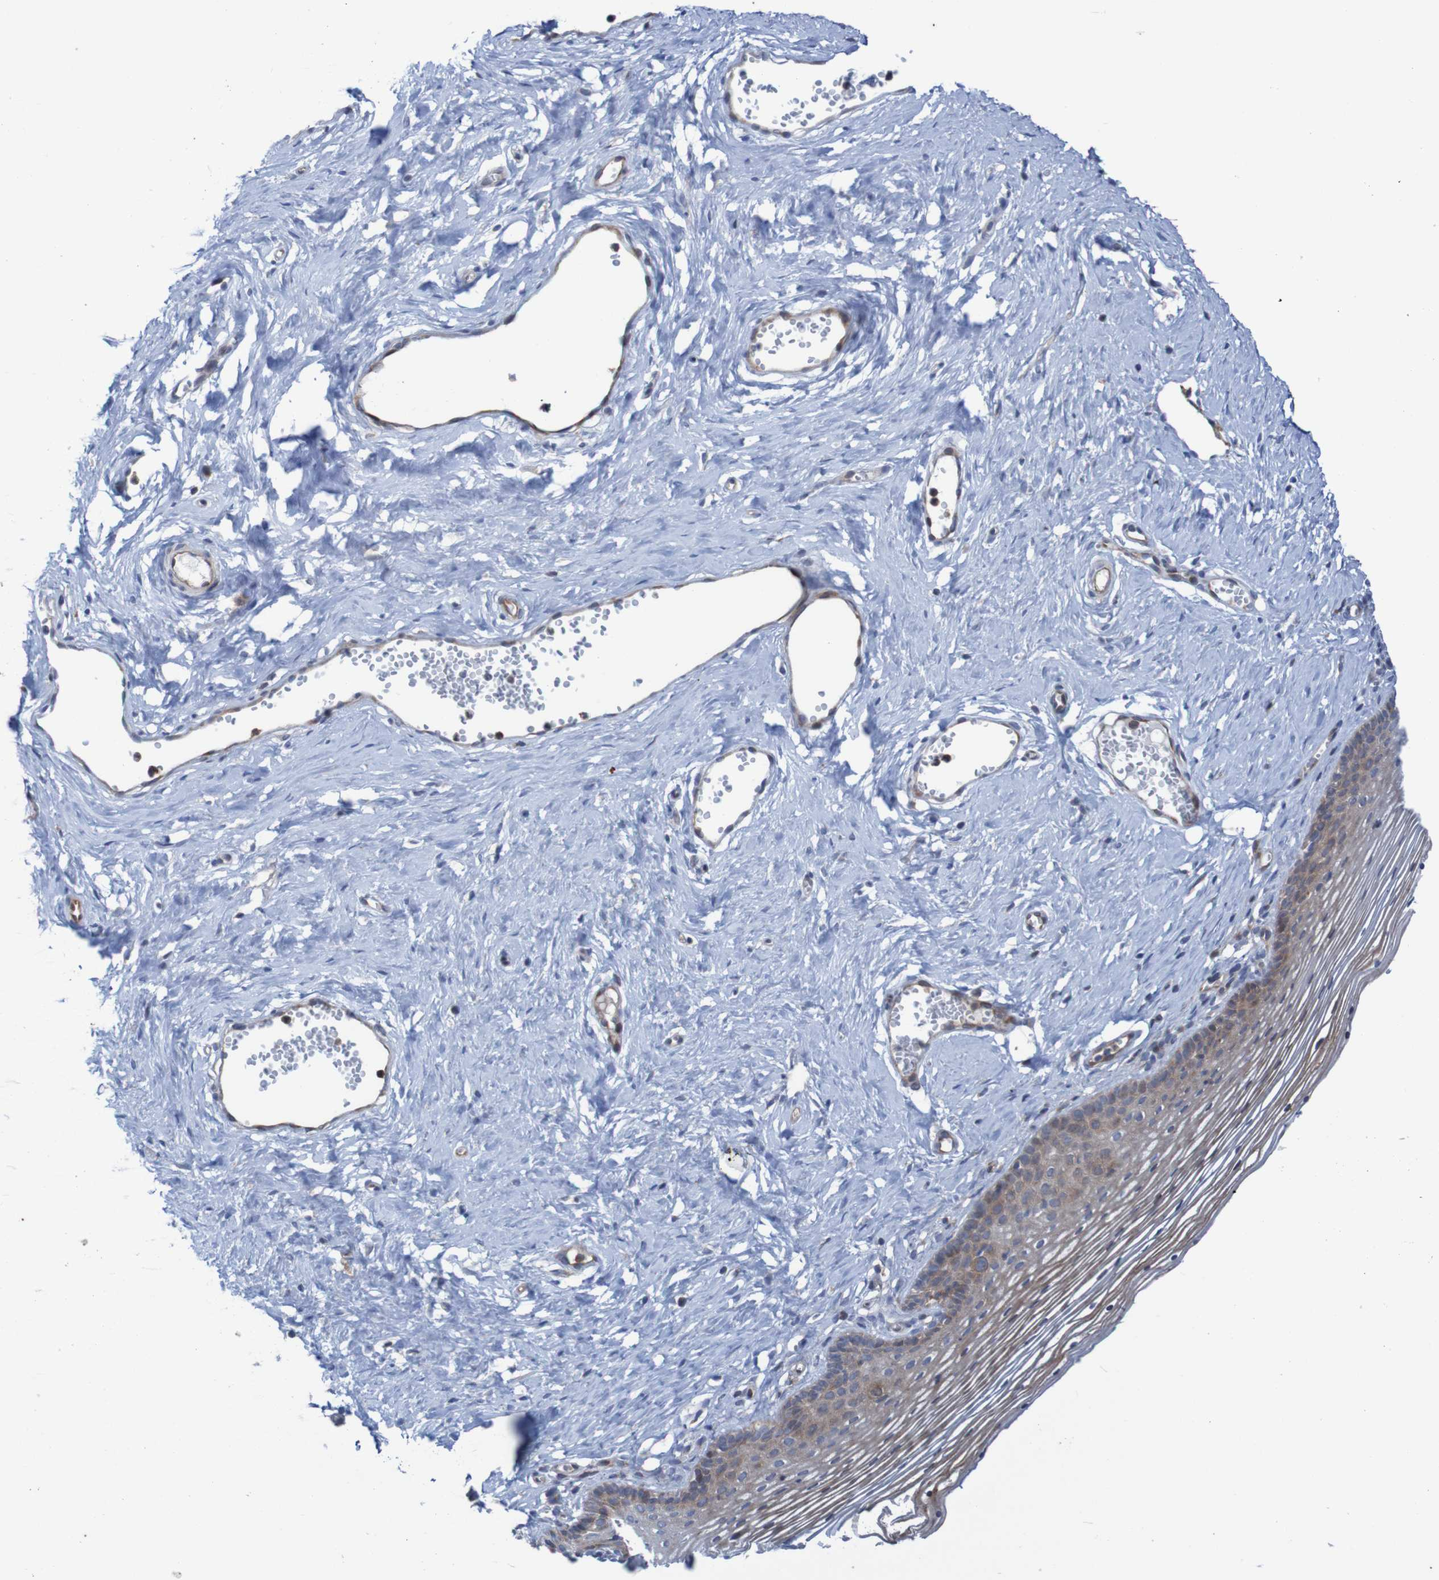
{"staining": {"intensity": "moderate", "quantity": ">75%", "location": "cytoplasmic/membranous"}, "tissue": "vagina", "cell_type": "Squamous epithelial cells", "image_type": "normal", "snomed": [{"axis": "morphology", "description": "Normal tissue, NOS"}, {"axis": "topography", "description": "Vagina"}], "caption": "An immunohistochemistry histopathology image of normal tissue is shown. Protein staining in brown shows moderate cytoplasmic/membranous positivity in vagina within squamous epithelial cells. (IHC, brightfield microscopy, high magnification).", "gene": "ANGPT4", "patient": {"sex": "female", "age": 32}}